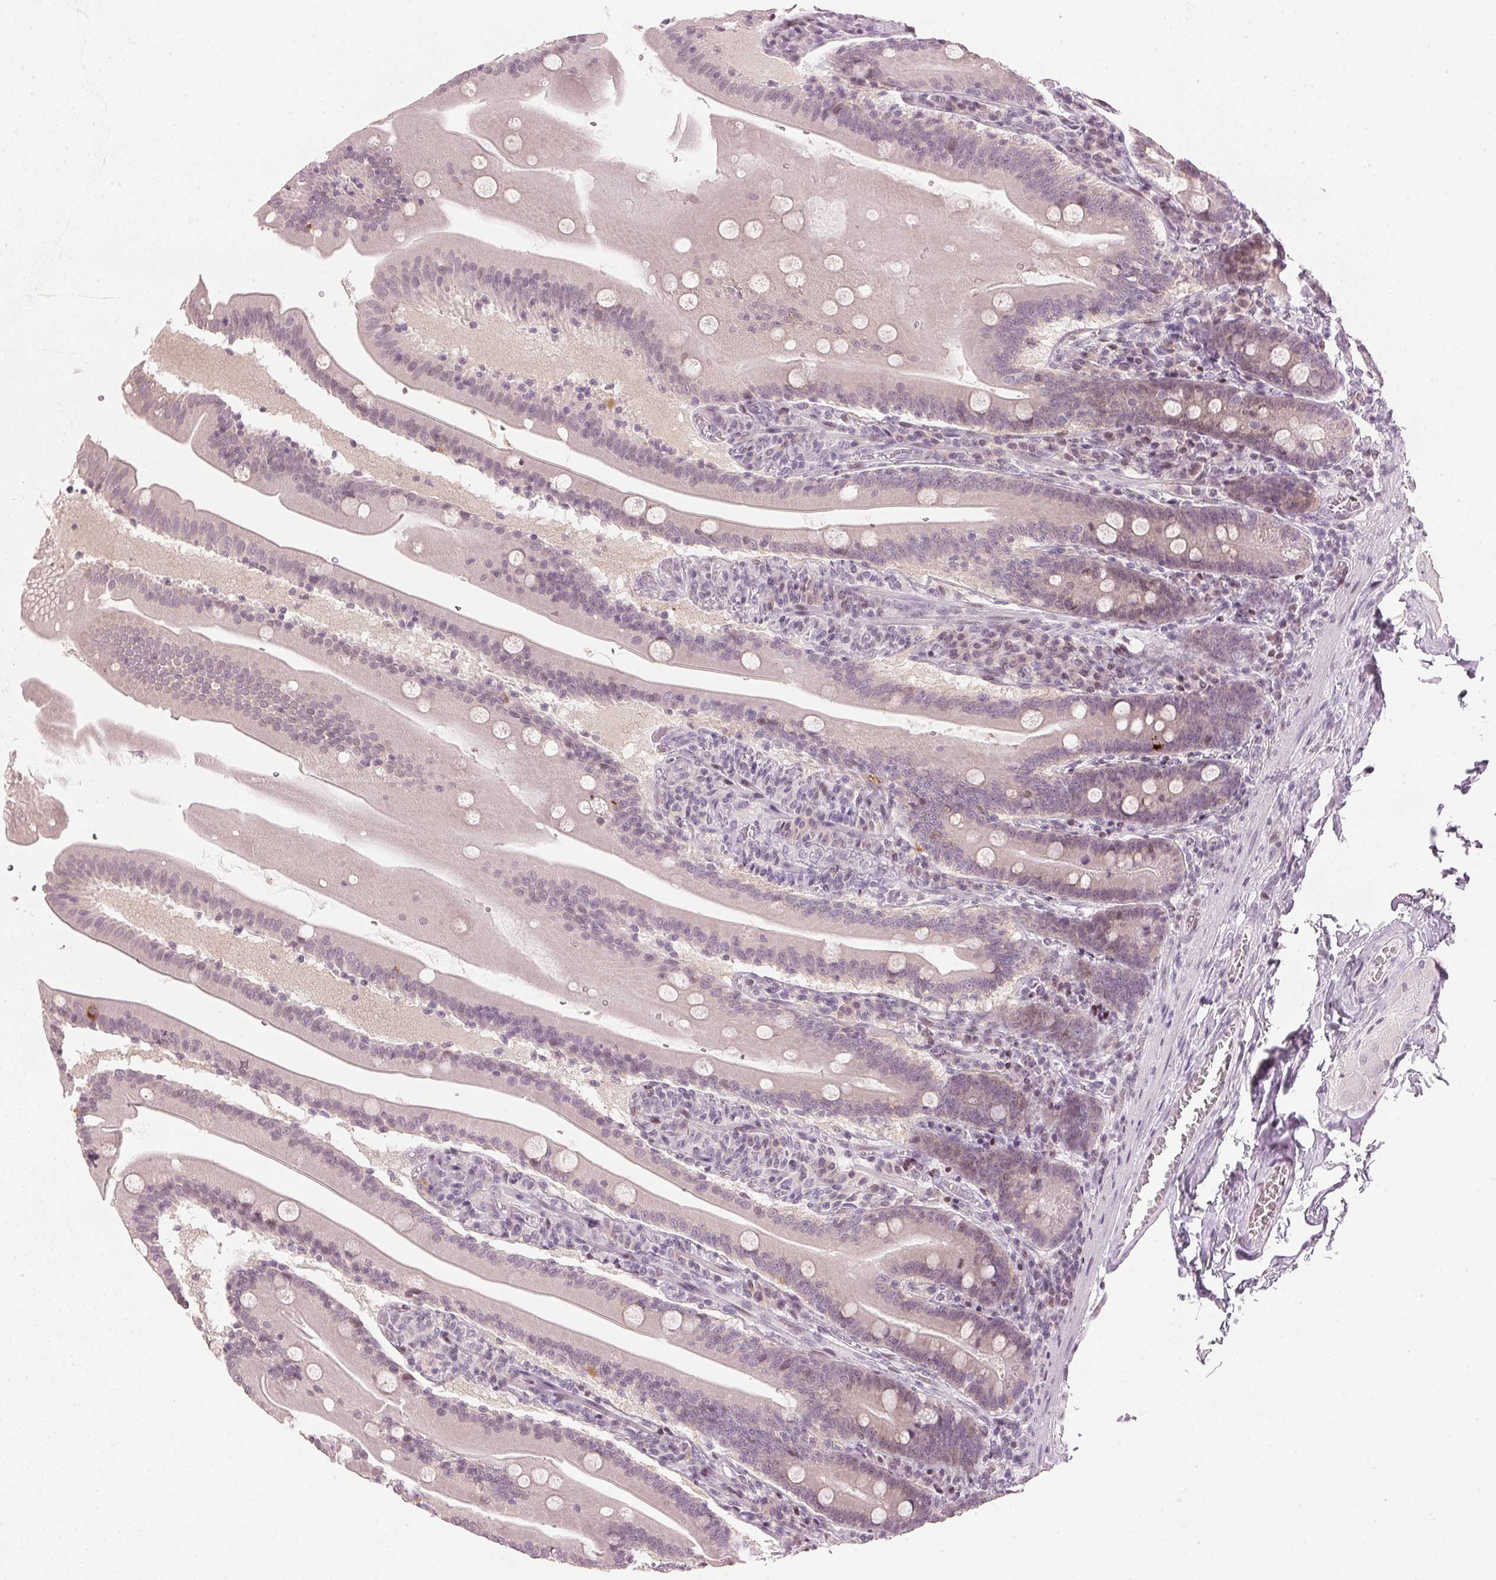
{"staining": {"intensity": "weak", "quantity": "<25%", "location": "cytoplasmic/membranous"}, "tissue": "small intestine", "cell_type": "Glandular cells", "image_type": "normal", "snomed": [{"axis": "morphology", "description": "Normal tissue, NOS"}, {"axis": "topography", "description": "Small intestine"}], "caption": "This is a histopathology image of IHC staining of normal small intestine, which shows no expression in glandular cells.", "gene": "SFRP4", "patient": {"sex": "male", "age": 37}}